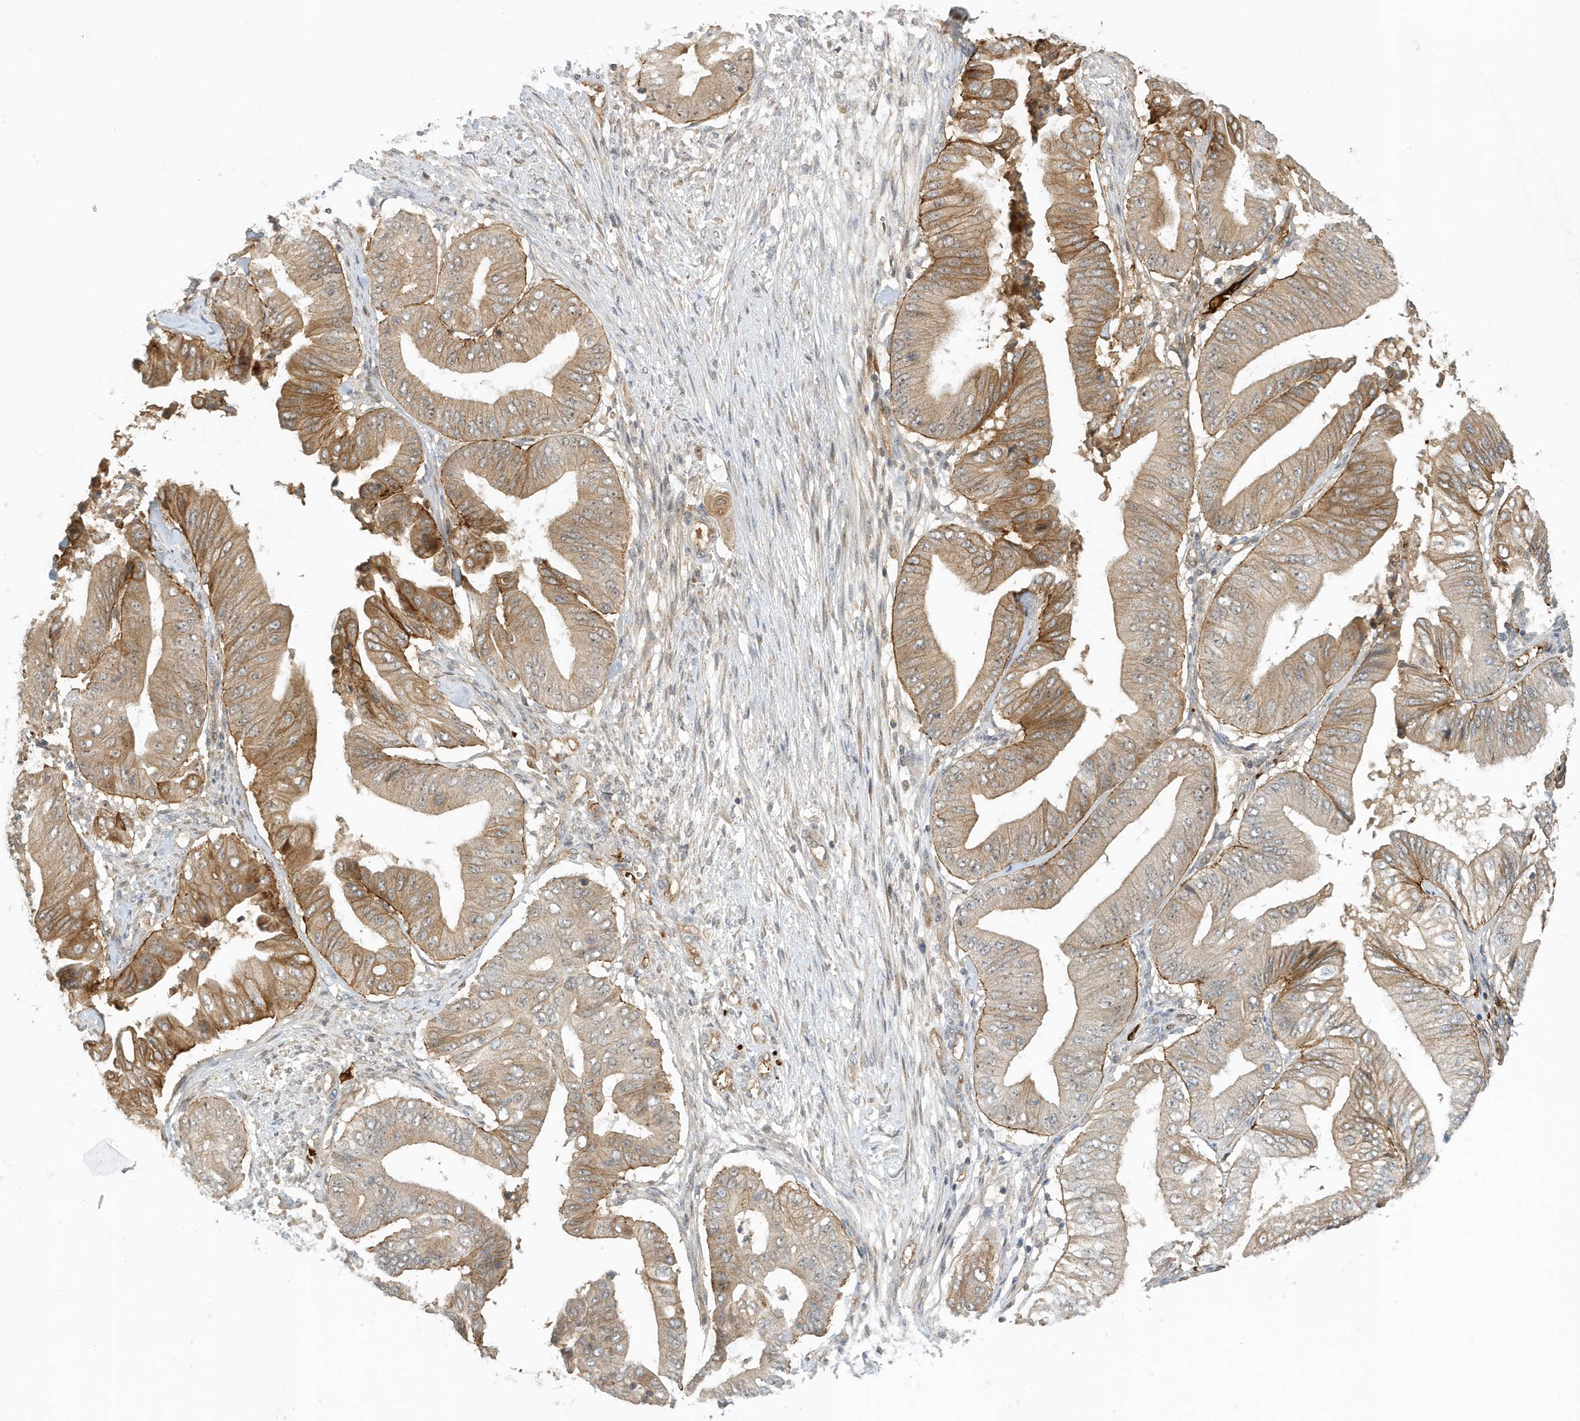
{"staining": {"intensity": "moderate", "quantity": ">75%", "location": "cytoplasmic/membranous"}, "tissue": "pancreatic cancer", "cell_type": "Tumor cells", "image_type": "cancer", "snomed": [{"axis": "morphology", "description": "Adenocarcinoma, NOS"}, {"axis": "topography", "description": "Pancreas"}], "caption": "Protein positivity by immunohistochemistry shows moderate cytoplasmic/membranous staining in approximately >75% of tumor cells in pancreatic adenocarcinoma.", "gene": "FYCO1", "patient": {"sex": "female", "age": 77}}